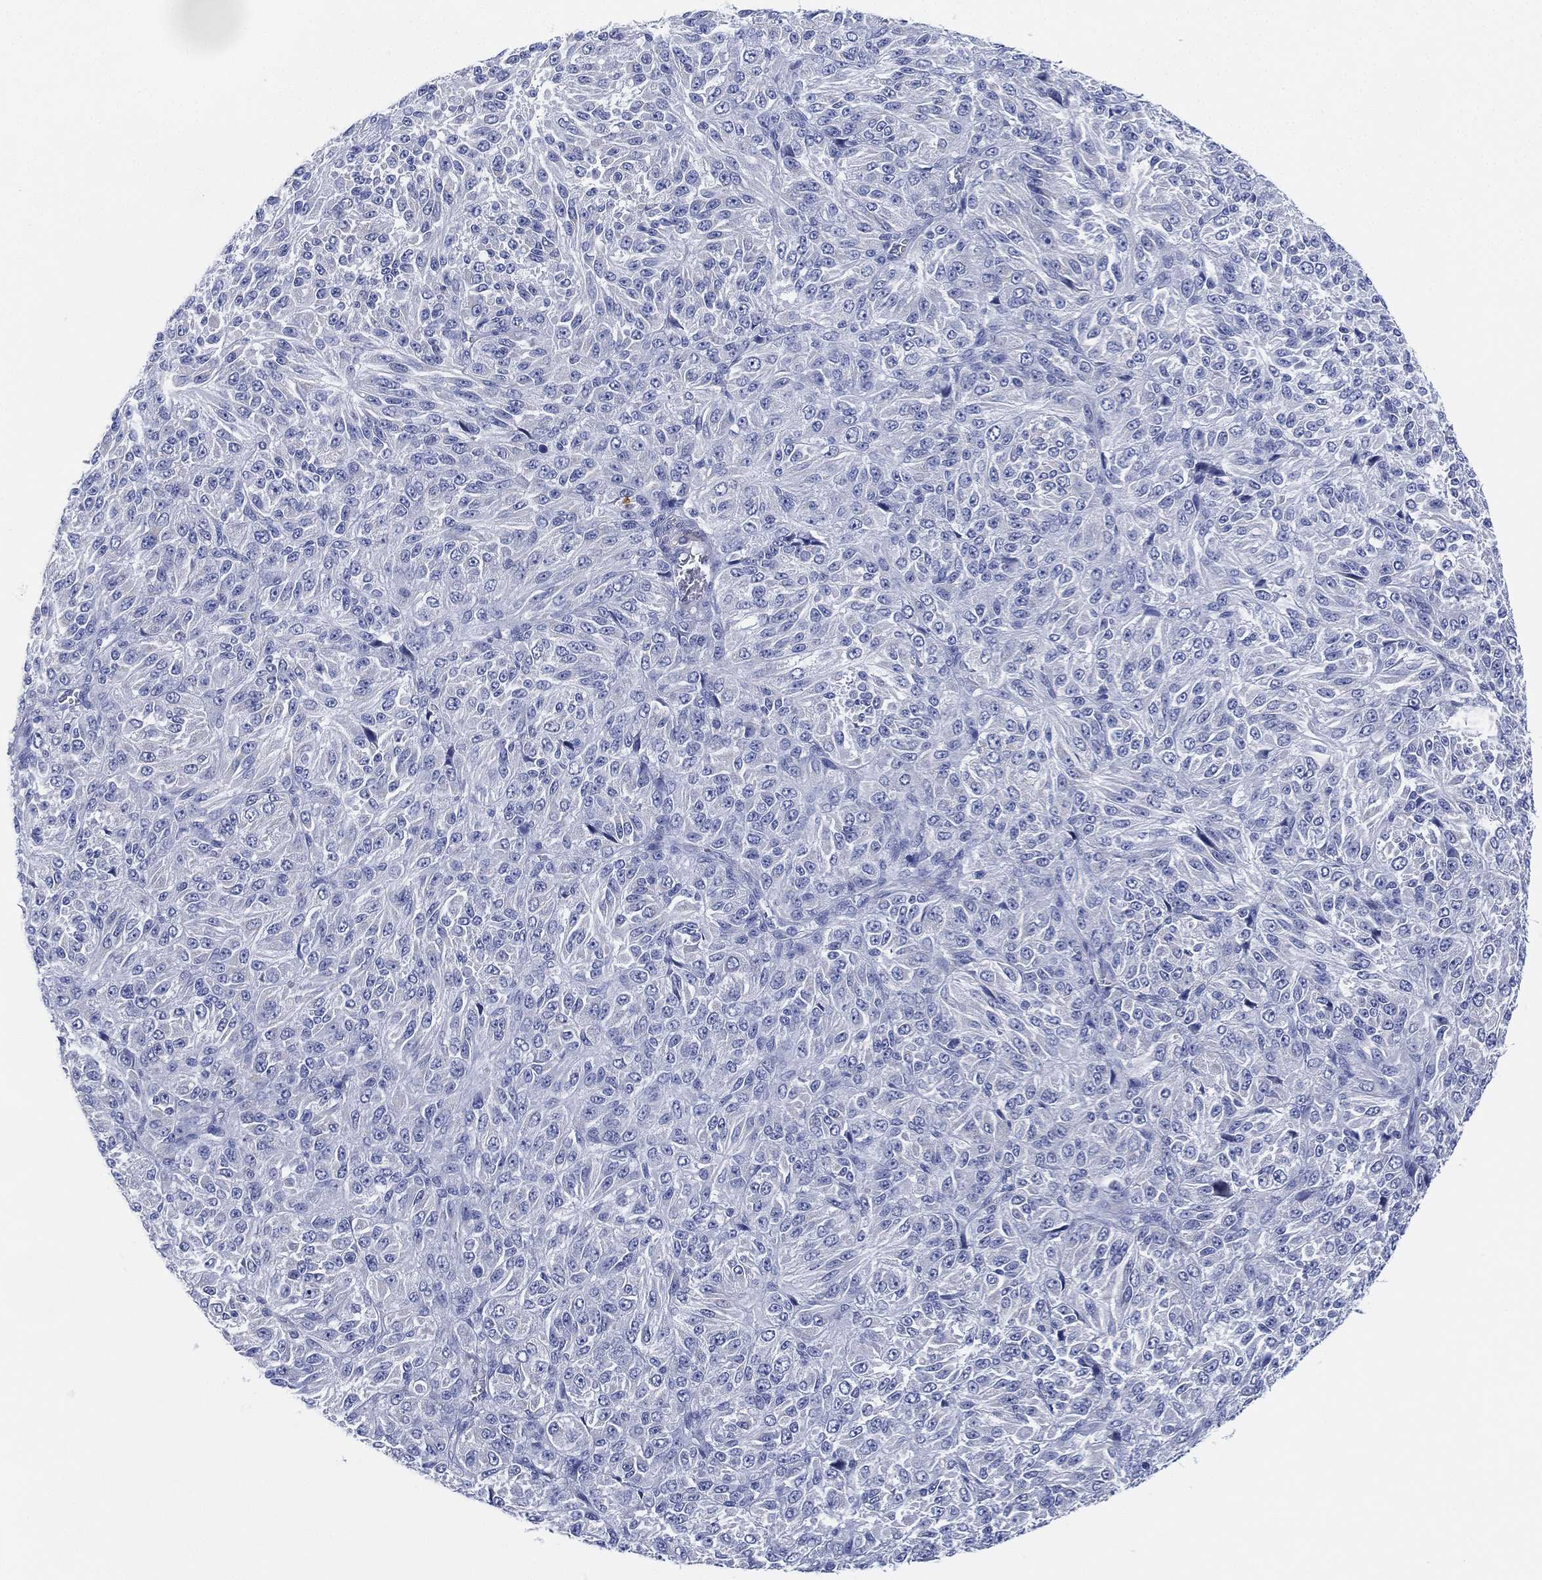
{"staining": {"intensity": "negative", "quantity": "none", "location": "none"}, "tissue": "melanoma", "cell_type": "Tumor cells", "image_type": "cancer", "snomed": [{"axis": "morphology", "description": "Malignant melanoma, Metastatic site"}, {"axis": "topography", "description": "Brain"}], "caption": "Immunohistochemical staining of melanoma reveals no significant expression in tumor cells. The staining is performed using DAB brown chromogen with nuclei counter-stained in using hematoxylin.", "gene": "ADAD2", "patient": {"sex": "female", "age": 56}}